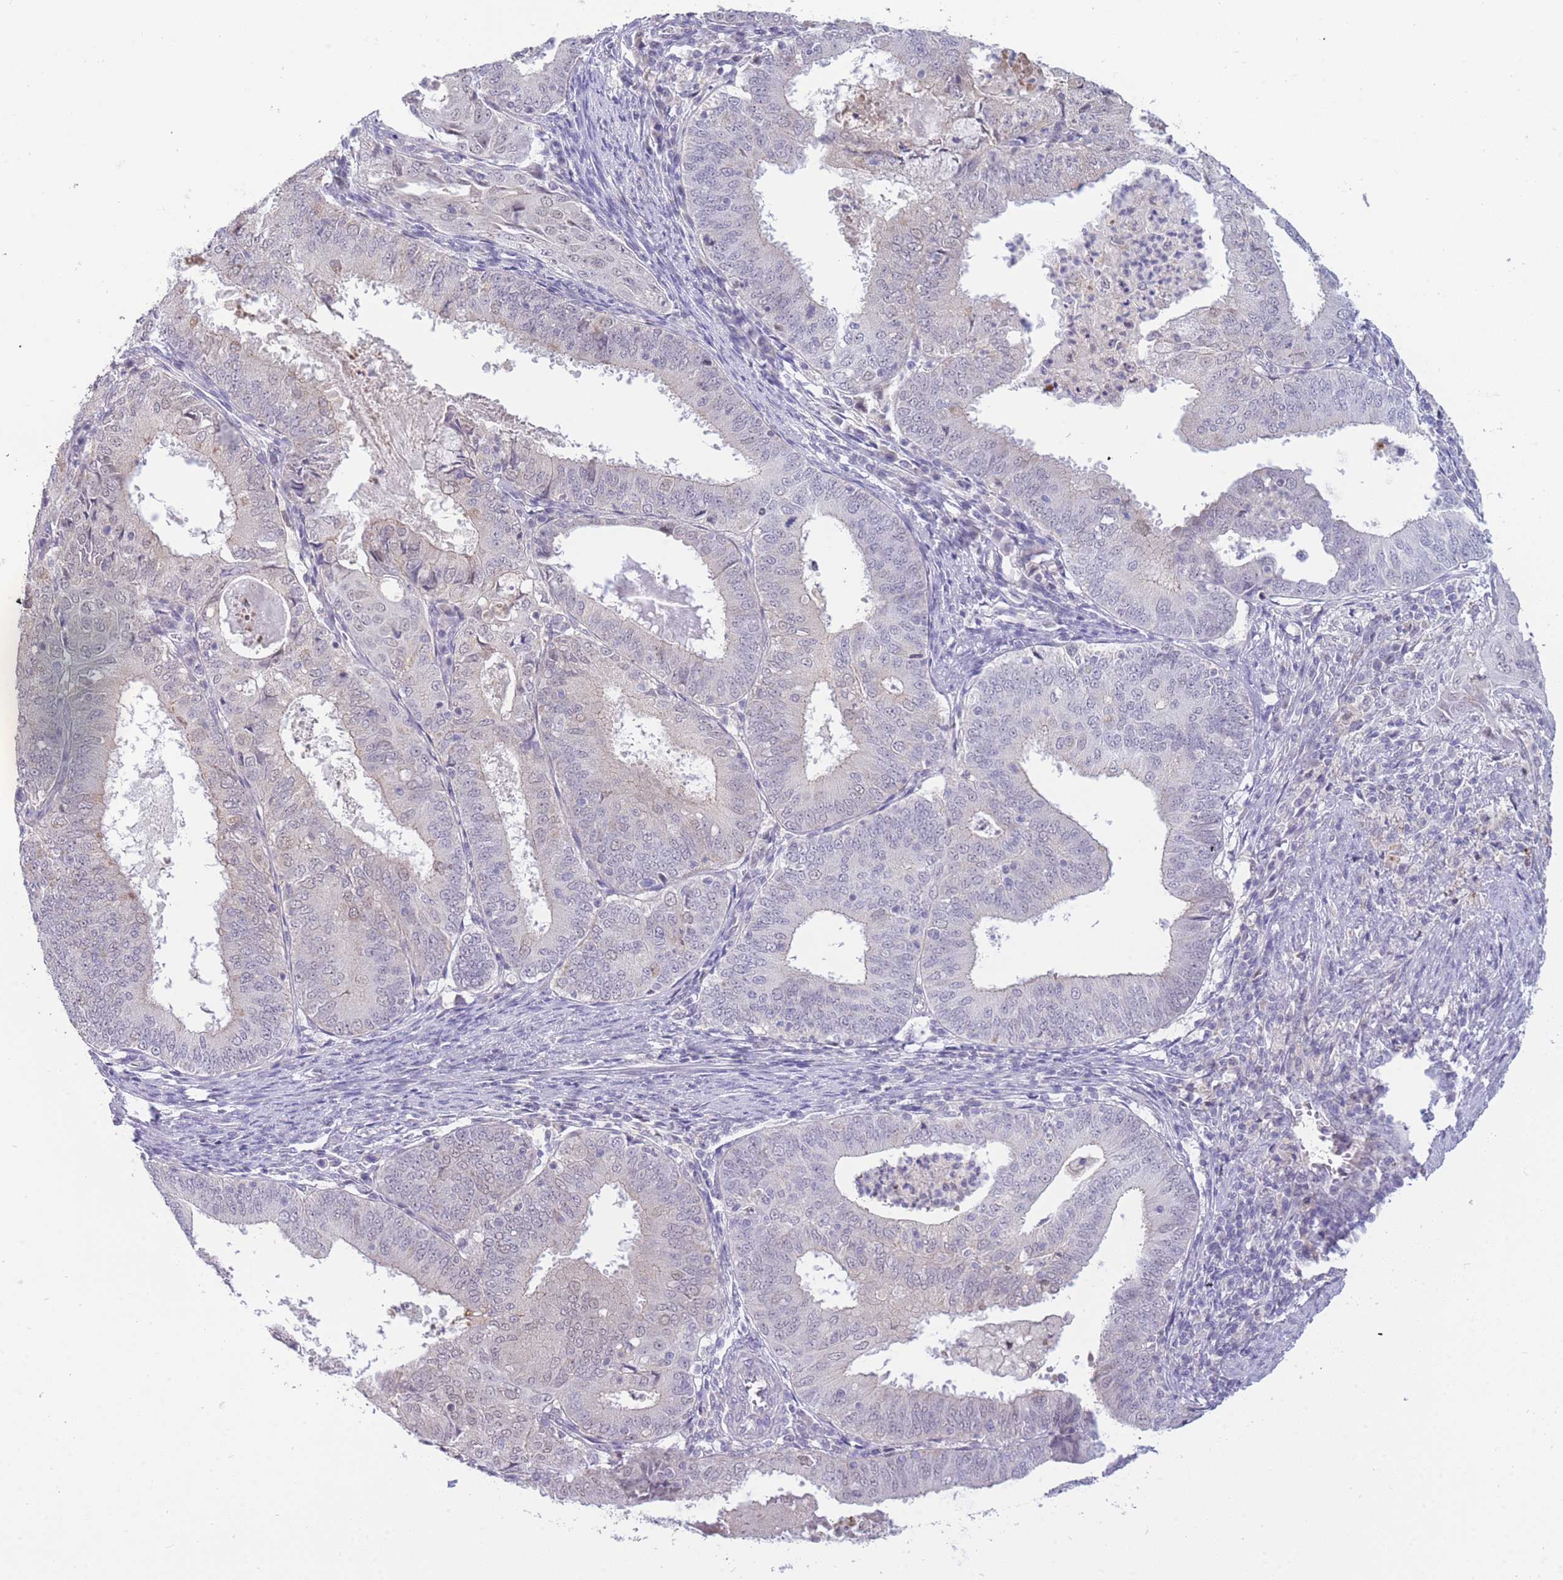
{"staining": {"intensity": "negative", "quantity": "none", "location": "none"}, "tissue": "endometrial cancer", "cell_type": "Tumor cells", "image_type": "cancer", "snomed": [{"axis": "morphology", "description": "Adenocarcinoma, NOS"}, {"axis": "topography", "description": "Endometrium"}], "caption": "Image shows no significant protein positivity in tumor cells of adenocarcinoma (endometrial). (DAB immunohistochemistry, high magnification).", "gene": "GOLGA6L25", "patient": {"sex": "female", "age": 57}}